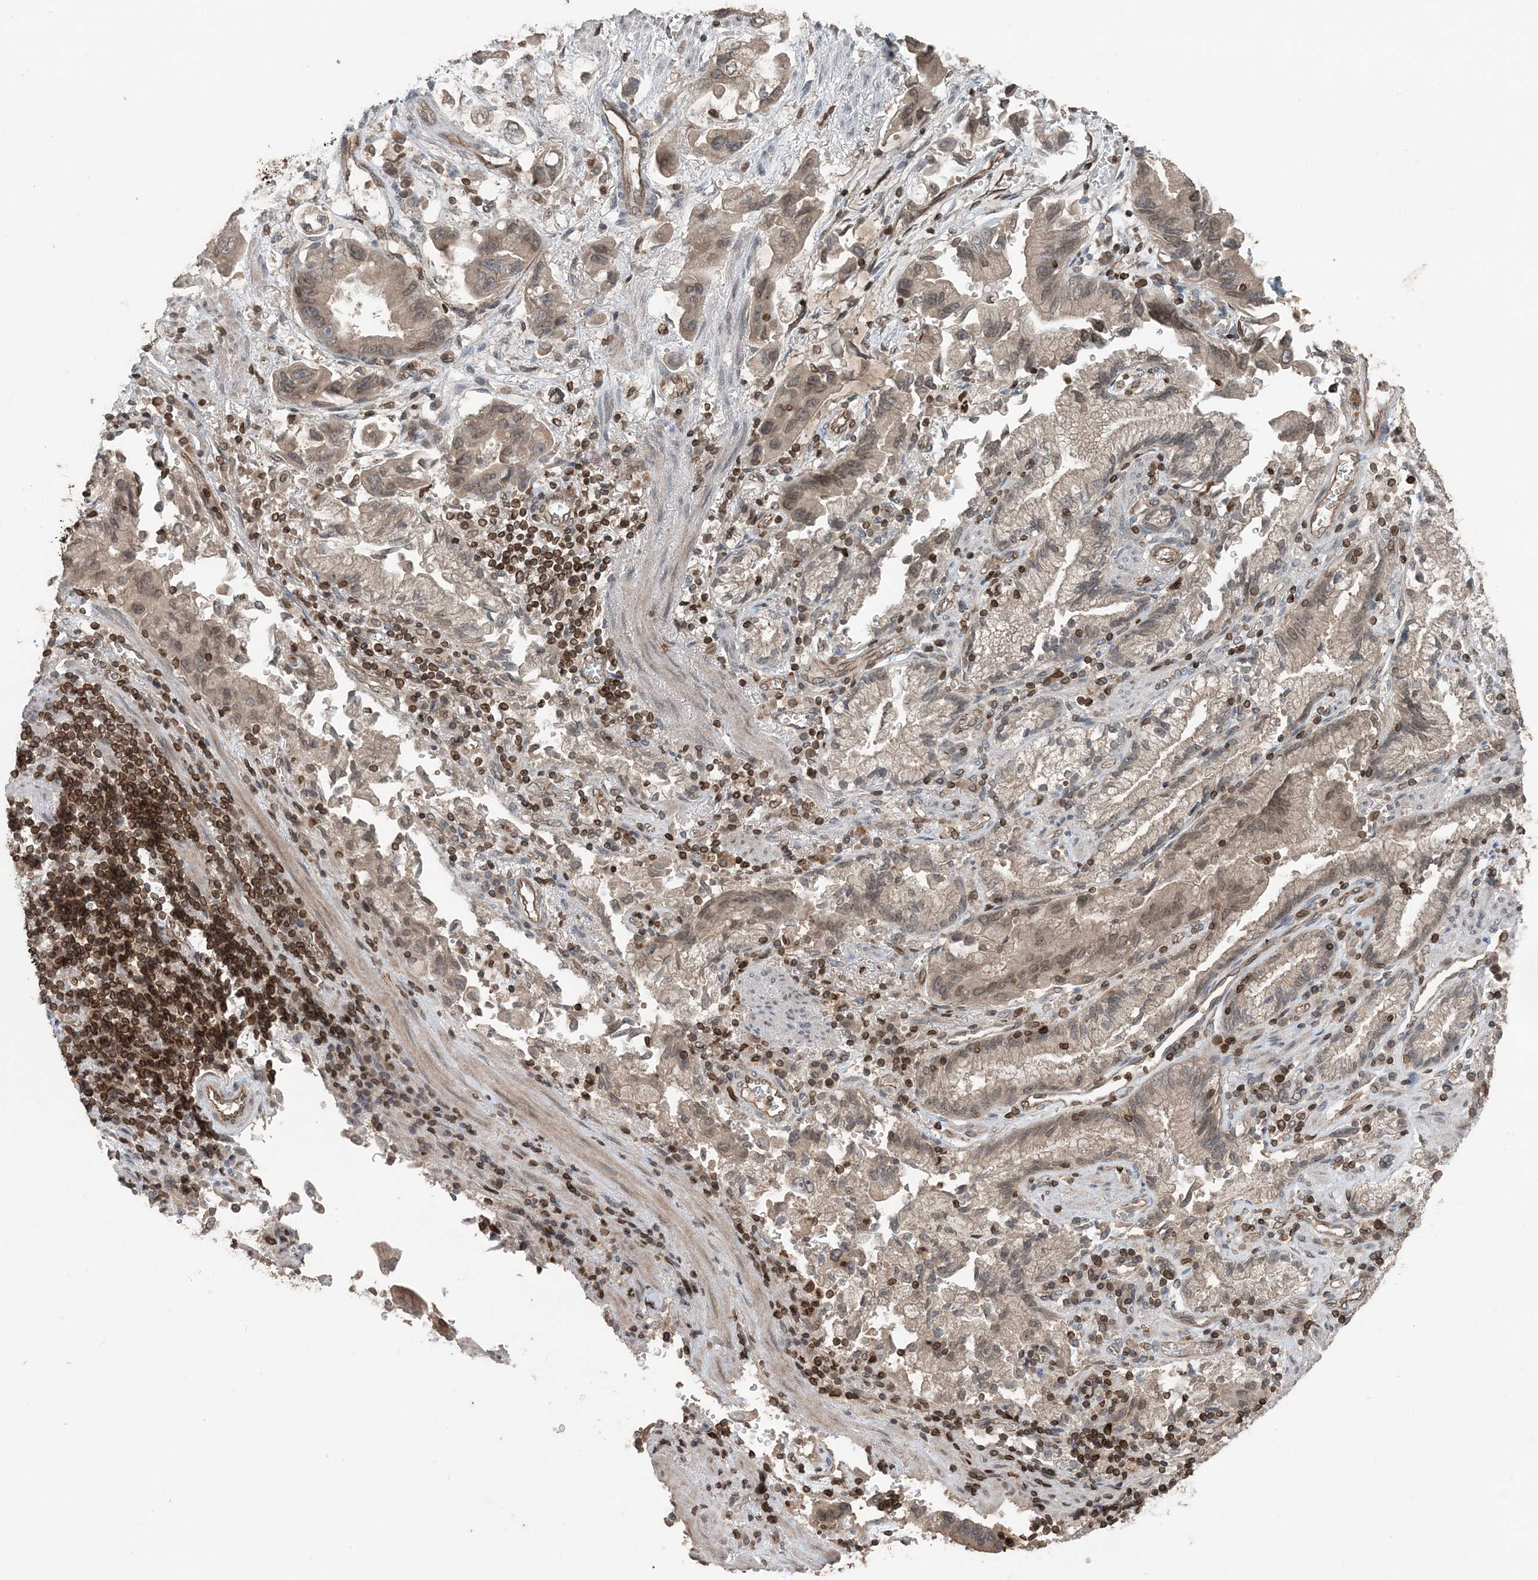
{"staining": {"intensity": "moderate", "quantity": ">75%", "location": "cytoplasmic/membranous,nuclear"}, "tissue": "stomach cancer", "cell_type": "Tumor cells", "image_type": "cancer", "snomed": [{"axis": "morphology", "description": "Adenocarcinoma, NOS"}, {"axis": "topography", "description": "Stomach"}], "caption": "Adenocarcinoma (stomach) tissue displays moderate cytoplasmic/membranous and nuclear staining in about >75% of tumor cells, visualized by immunohistochemistry.", "gene": "ZFAND2B", "patient": {"sex": "male", "age": 62}}